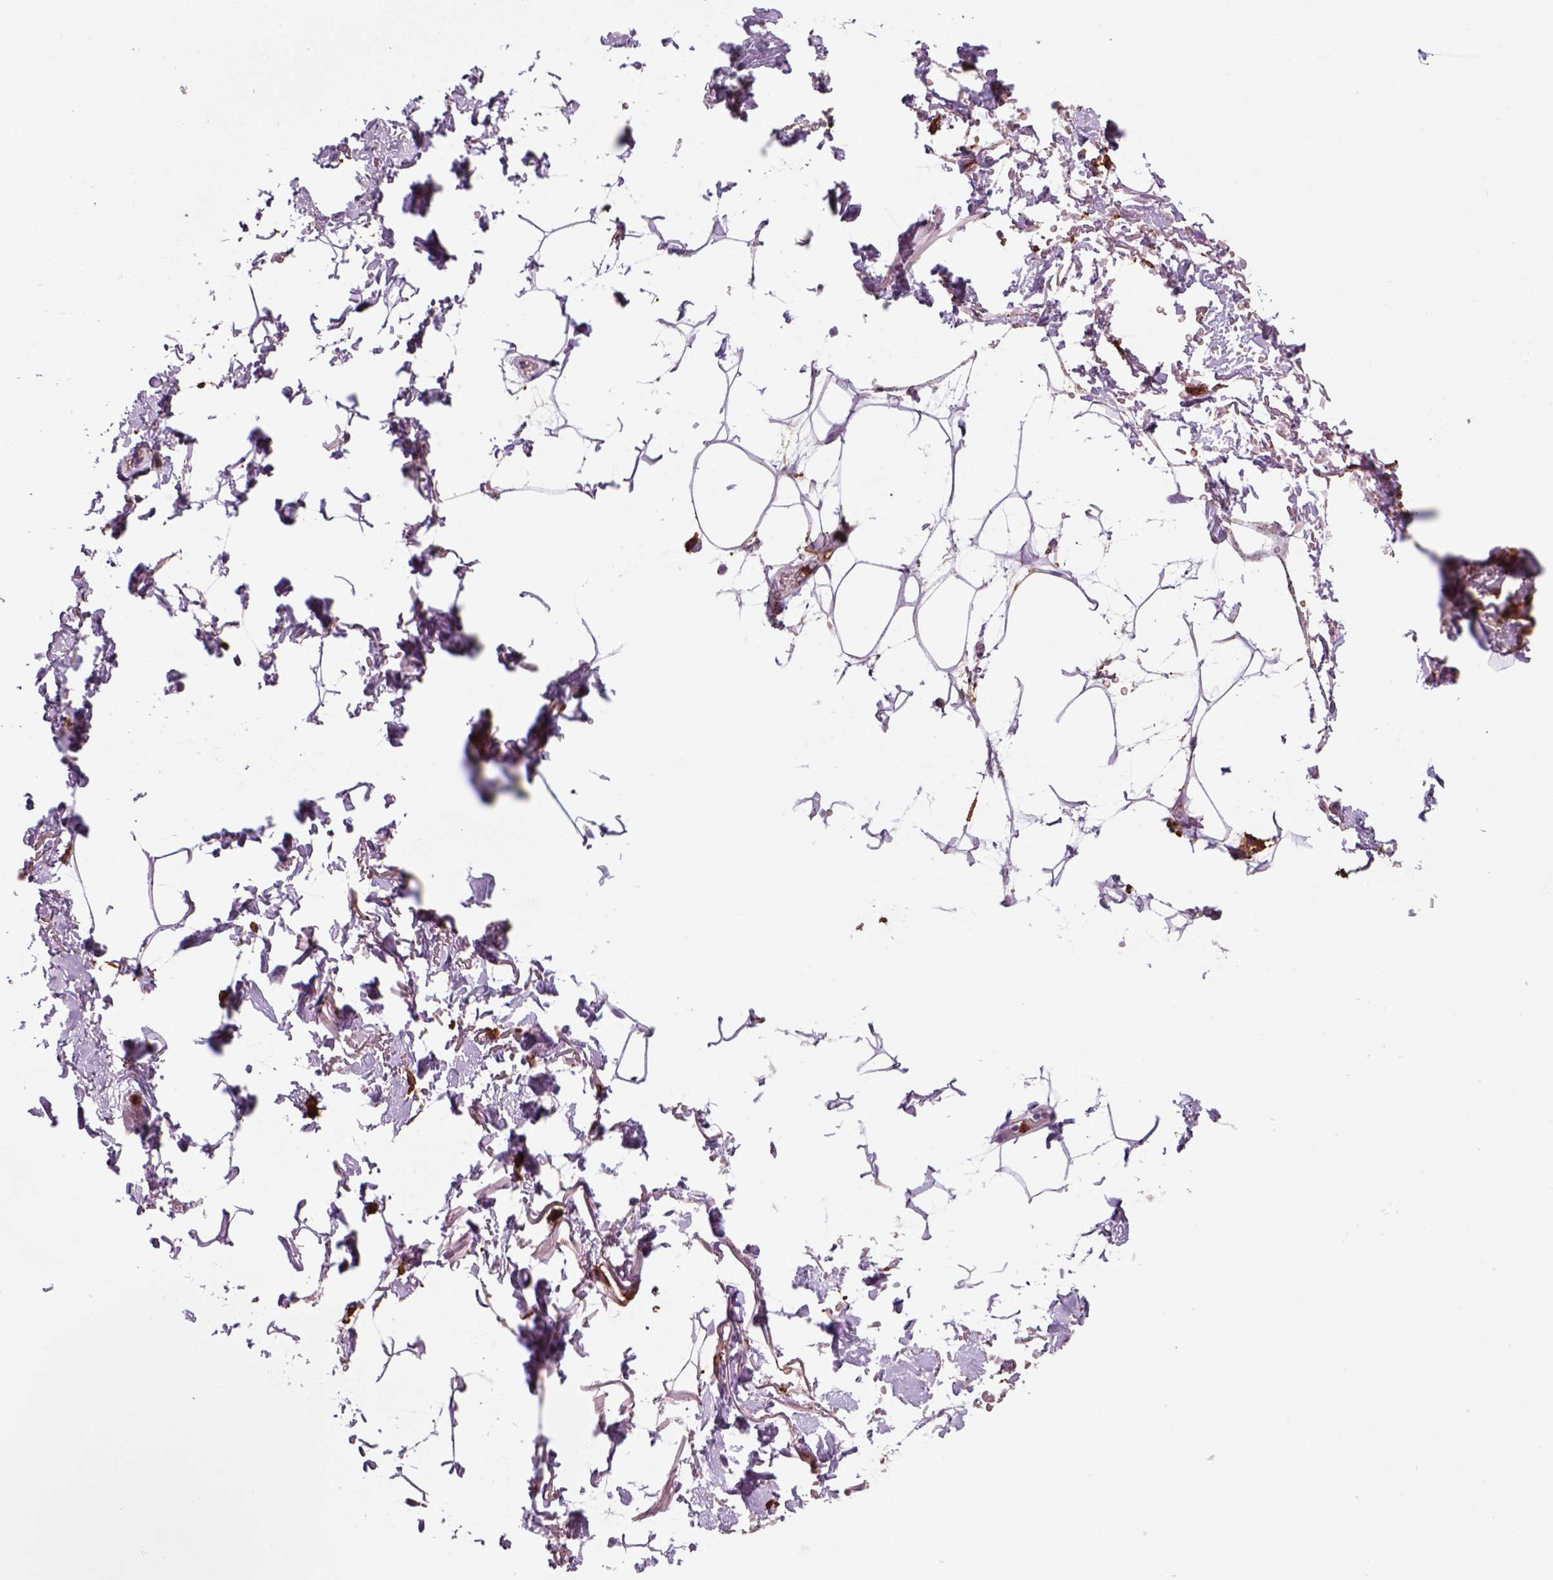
{"staining": {"intensity": "negative", "quantity": "none", "location": "none"}, "tissue": "adipose tissue", "cell_type": "Adipocytes", "image_type": "normal", "snomed": [{"axis": "morphology", "description": "Normal tissue, NOS"}, {"axis": "topography", "description": "Anal"}, {"axis": "topography", "description": "Peripheral nerve tissue"}], "caption": "Immunohistochemical staining of benign adipose tissue shows no significant positivity in adipocytes. (Immunohistochemistry, brightfield microscopy, high magnification).", "gene": "CD14", "patient": {"sex": "male", "age": 78}}